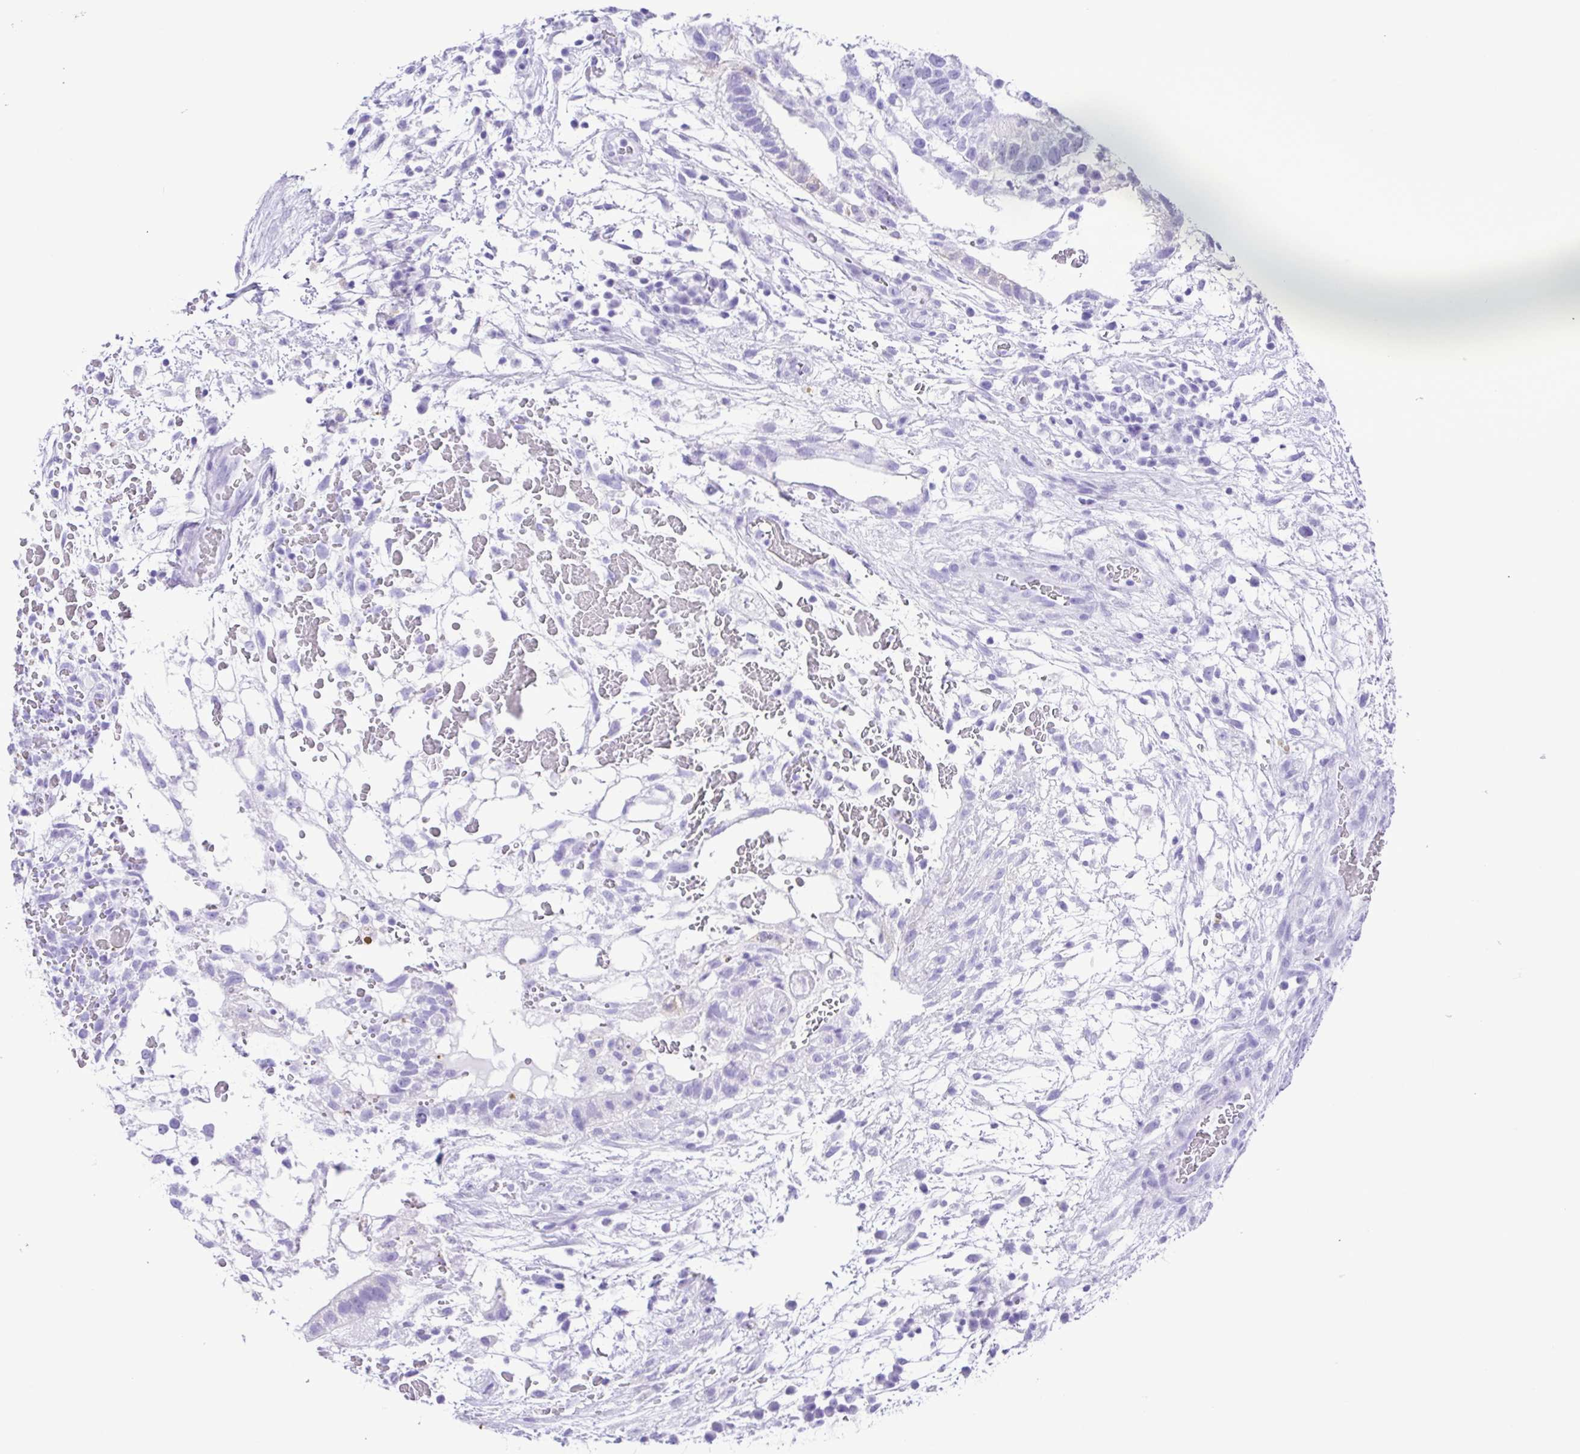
{"staining": {"intensity": "negative", "quantity": "none", "location": "none"}, "tissue": "testis cancer", "cell_type": "Tumor cells", "image_type": "cancer", "snomed": [{"axis": "morphology", "description": "Normal tissue, NOS"}, {"axis": "morphology", "description": "Carcinoma, Embryonal, NOS"}, {"axis": "topography", "description": "Testis"}], "caption": "A histopathology image of human testis embryonal carcinoma is negative for staining in tumor cells. (Stains: DAB (3,3'-diaminobenzidine) IHC with hematoxylin counter stain, Microscopy: brightfield microscopy at high magnification).", "gene": "ERP27", "patient": {"sex": "male", "age": 32}}